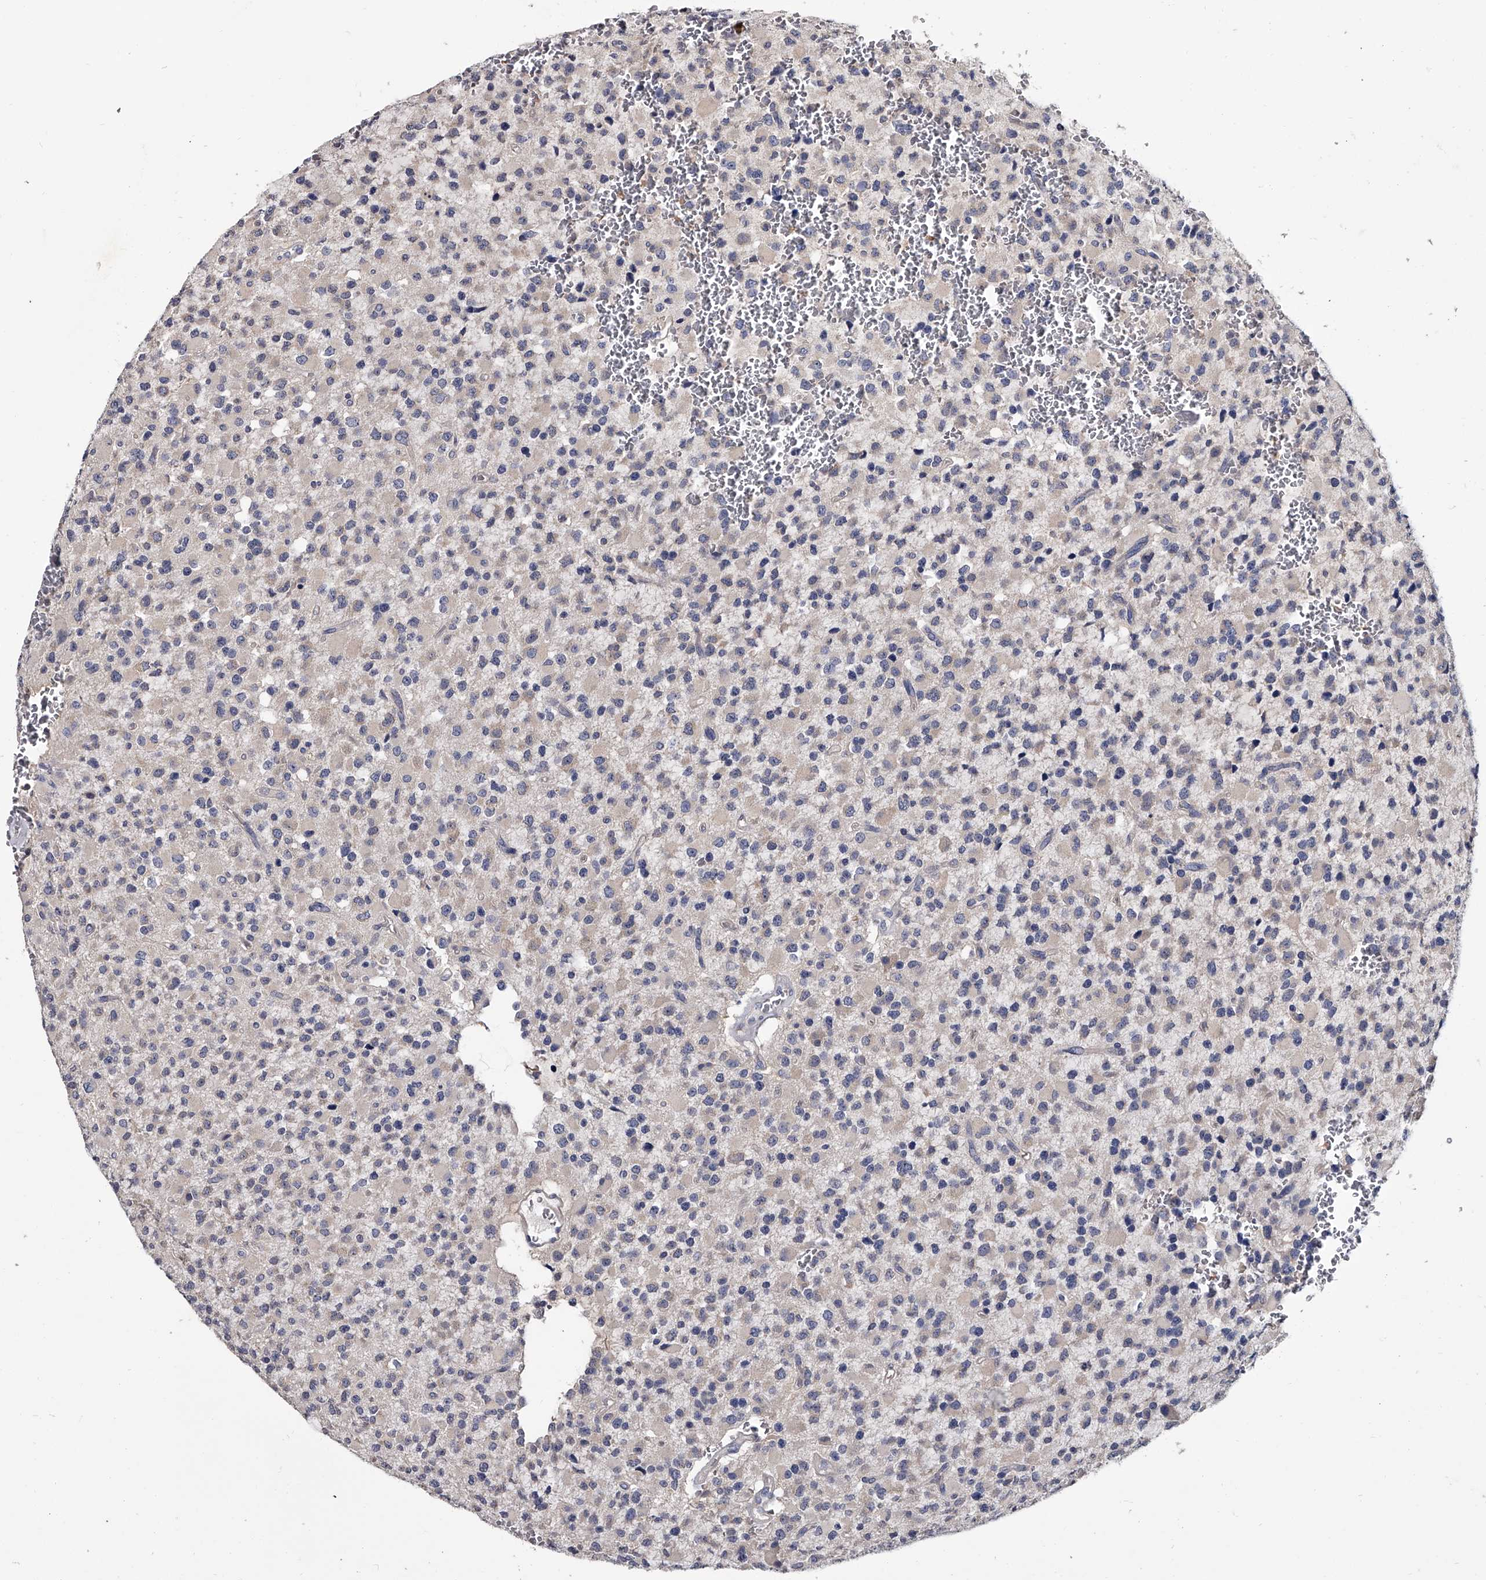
{"staining": {"intensity": "negative", "quantity": "none", "location": "none"}, "tissue": "glioma", "cell_type": "Tumor cells", "image_type": "cancer", "snomed": [{"axis": "morphology", "description": "Glioma, malignant, High grade"}, {"axis": "topography", "description": "Brain"}], "caption": "Immunohistochemistry (IHC) image of glioma stained for a protein (brown), which demonstrates no staining in tumor cells.", "gene": "GAPVD1", "patient": {"sex": "male", "age": 34}}